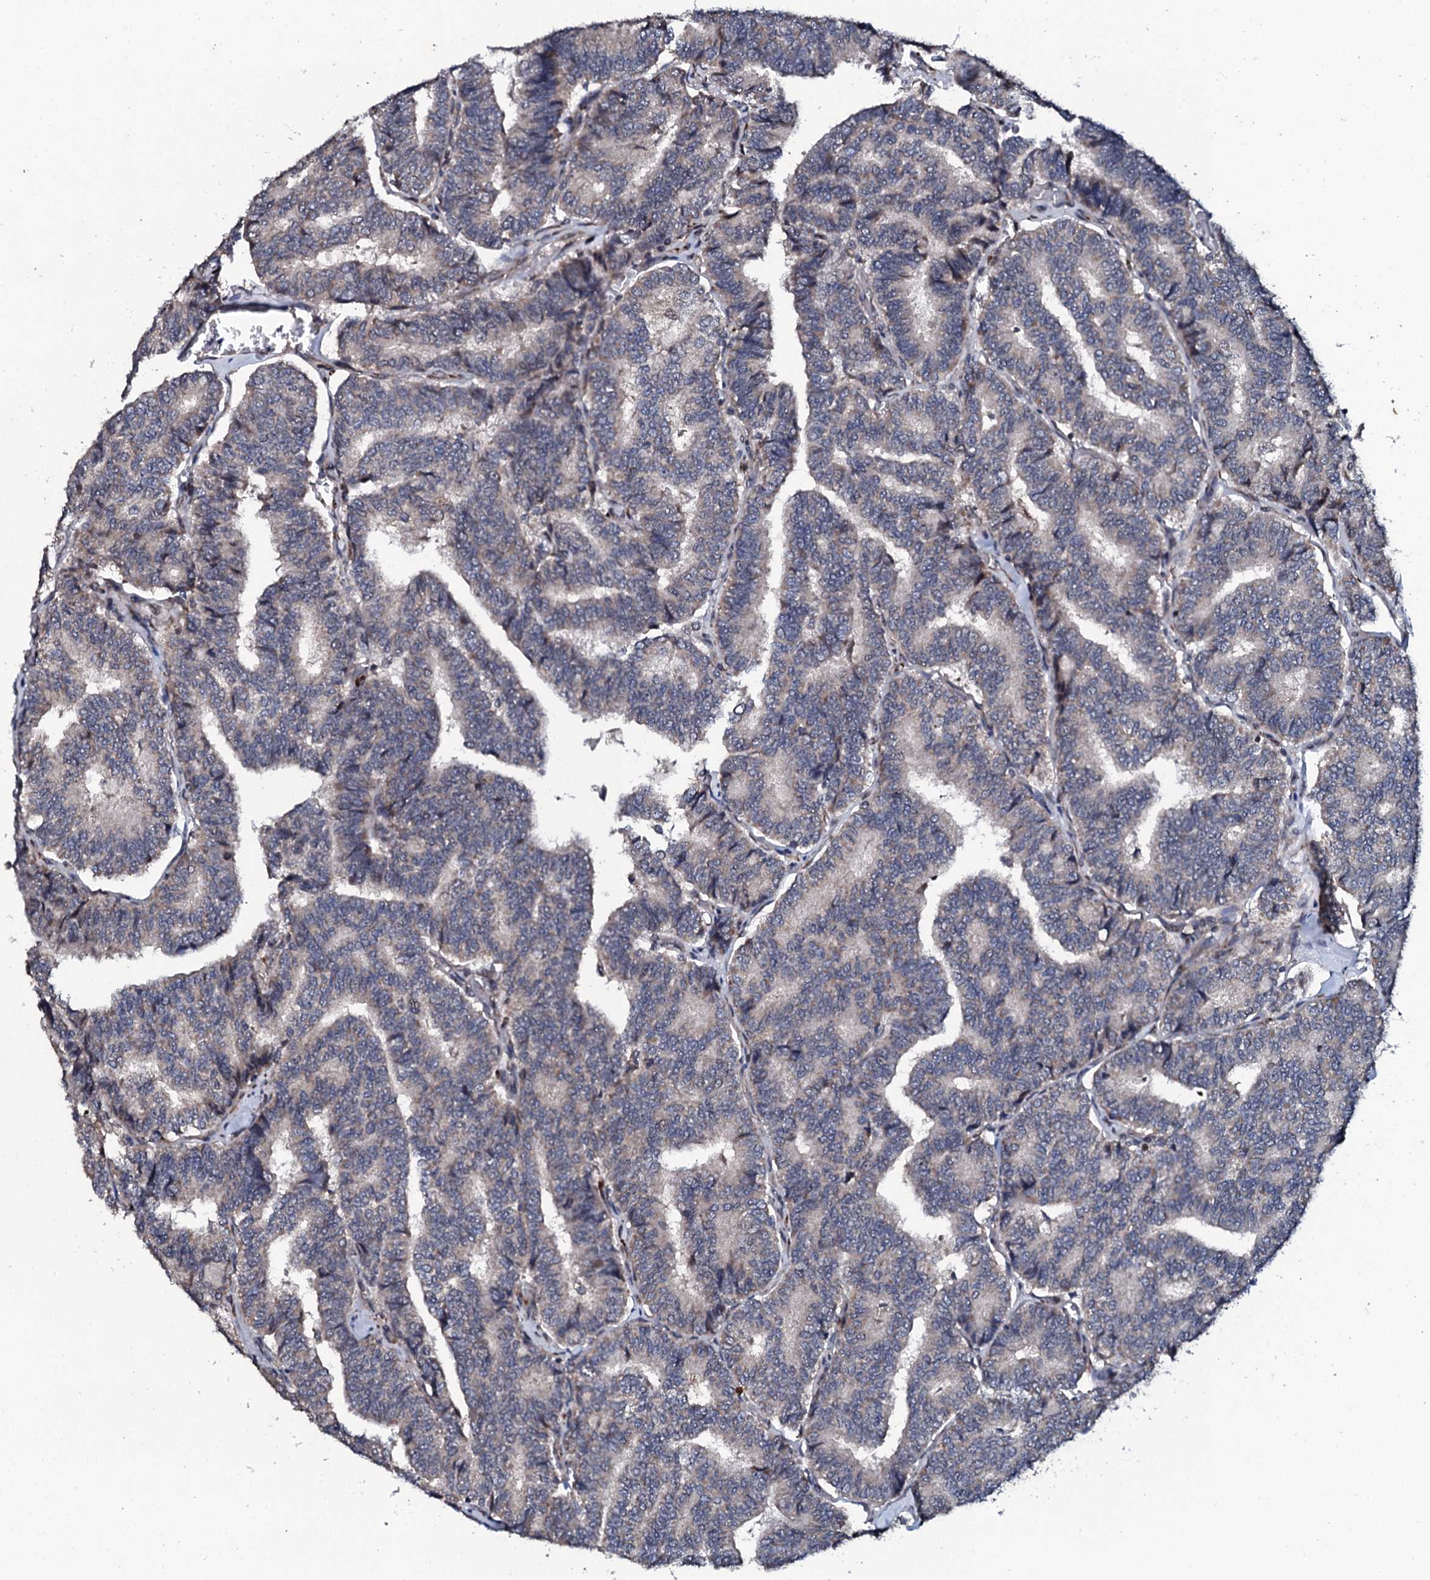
{"staining": {"intensity": "weak", "quantity": "<25%", "location": "cytoplasmic/membranous"}, "tissue": "thyroid cancer", "cell_type": "Tumor cells", "image_type": "cancer", "snomed": [{"axis": "morphology", "description": "Papillary adenocarcinoma, NOS"}, {"axis": "topography", "description": "Thyroid gland"}], "caption": "A high-resolution histopathology image shows immunohistochemistry (IHC) staining of thyroid papillary adenocarcinoma, which demonstrates no significant expression in tumor cells. The staining is performed using DAB brown chromogen with nuclei counter-stained in using hematoxylin.", "gene": "FAM111A", "patient": {"sex": "female", "age": 35}}